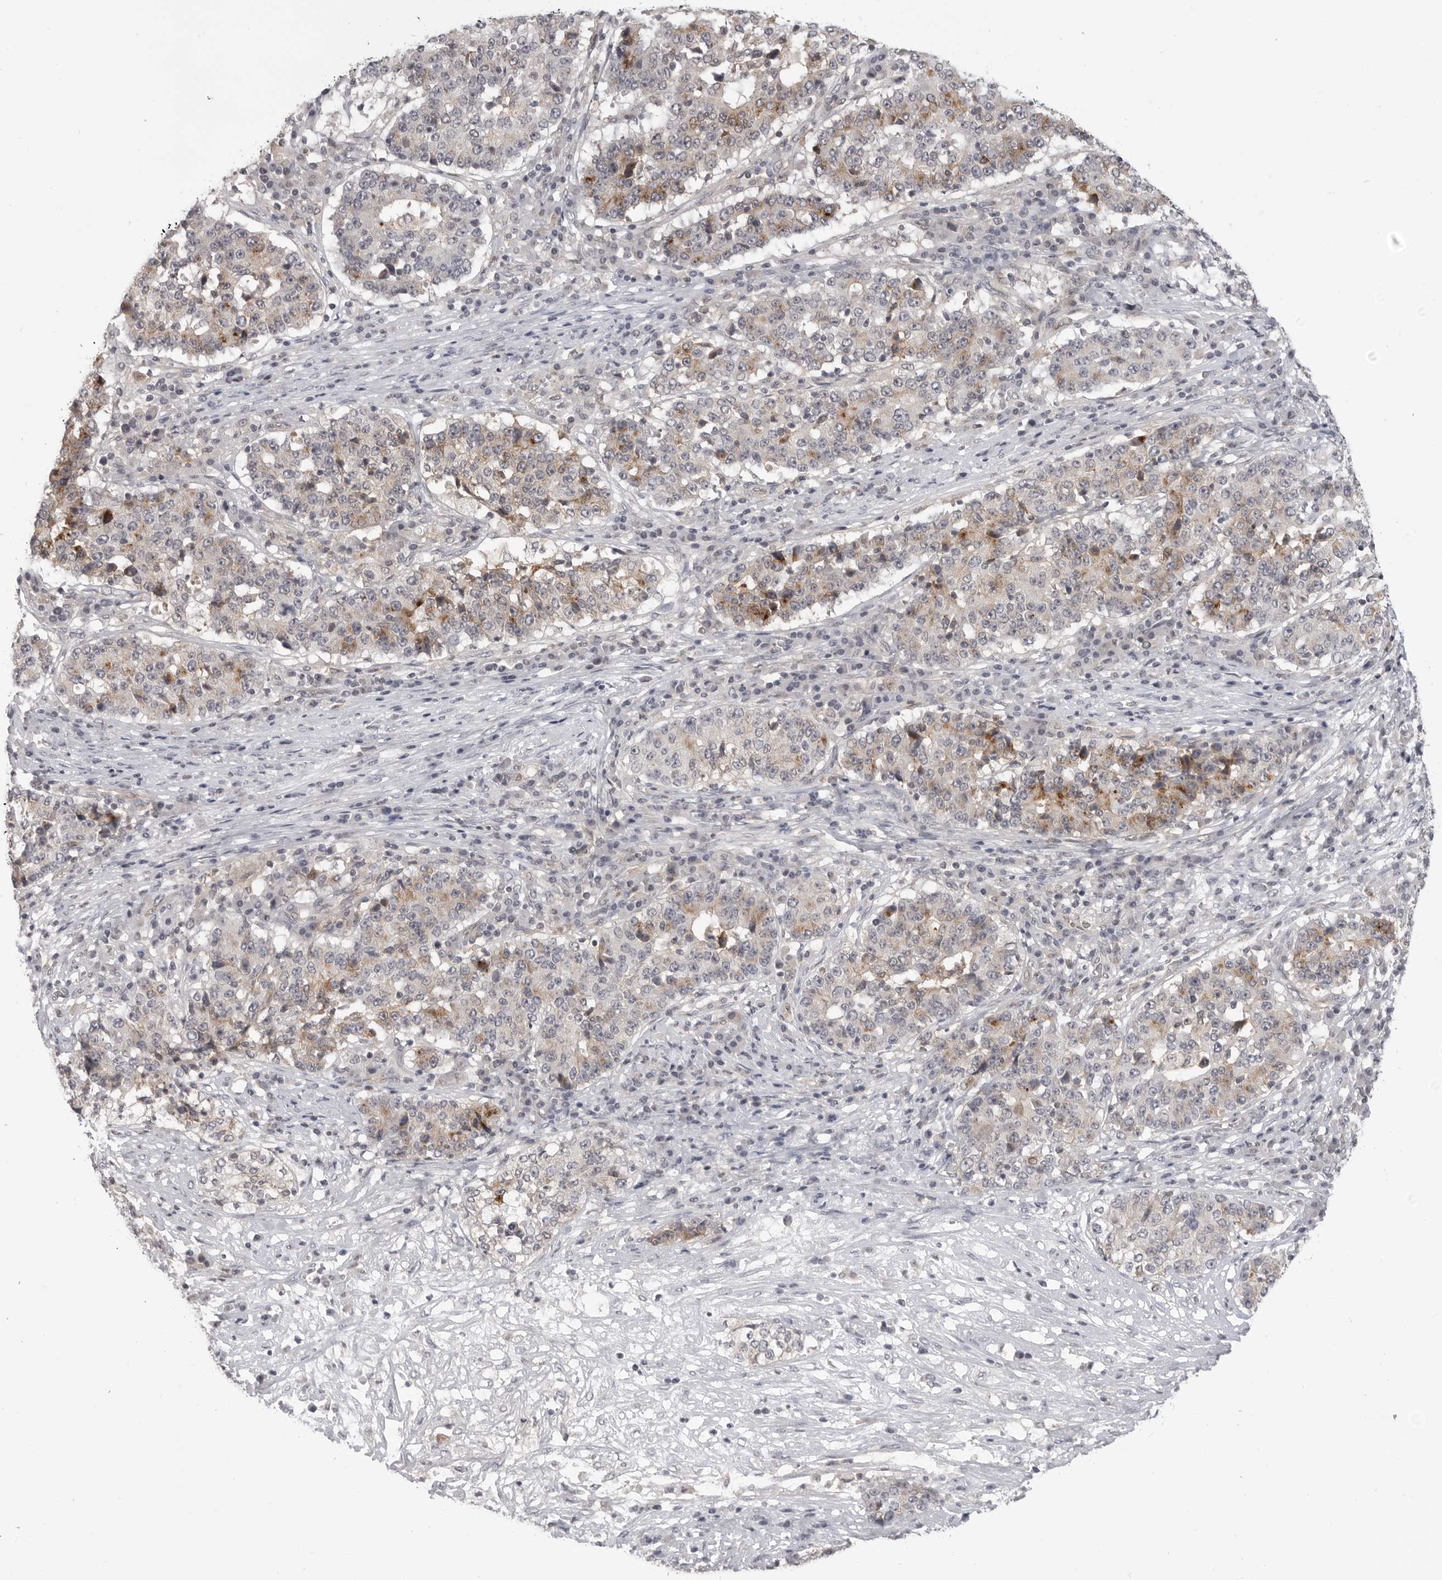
{"staining": {"intensity": "moderate", "quantity": "<25%", "location": "cytoplasmic/membranous"}, "tissue": "stomach cancer", "cell_type": "Tumor cells", "image_type": "cancer", "snomed": [{"axis": "morphology", "description": "Adenocarcinoma, NOS"}, {"axis": "topography", "description": "Stomach"}], "caption": "The photomicrograph shows a brown stain indicating the presence of a protein in the cytoplasmic/membranous of tumor cells in stomach adenocarcinoma. Using DAB (brown) and hematoxylin (blue) stains, captured at high magnification using brightfield microscopy.", "gene": "IFNGR1", "patient": {"sex": "male", "age": 59}}